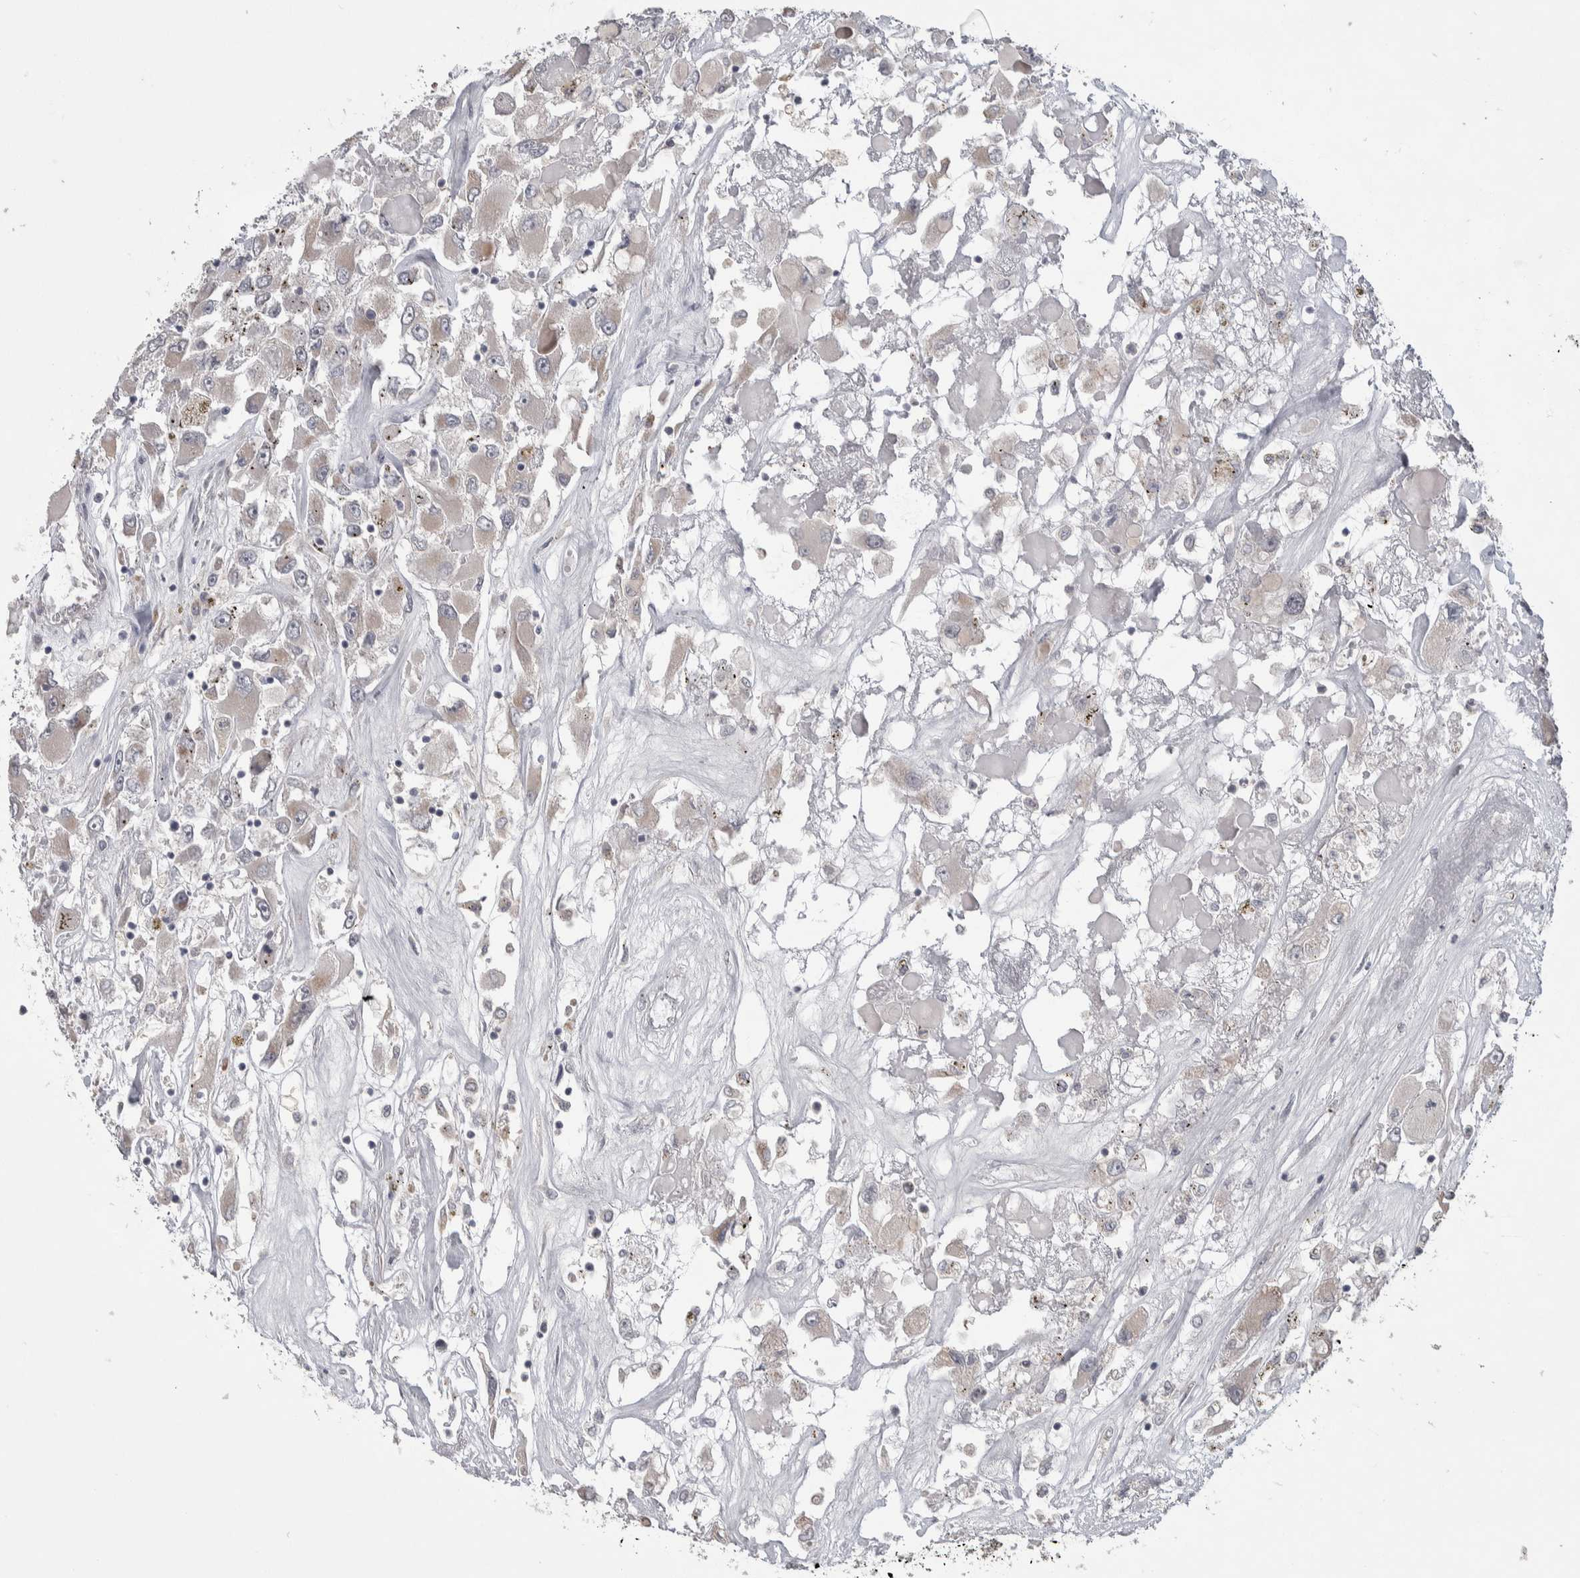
{"staining": {"intensity": "weak", "quantity": "<25%", "location": "cytoplasmic/membranous"}, "tissue": "renal cancer", "cell_type": "Tumor cells", "image_type": "cancer", "snomed": [{"axis": "morphology", "description": "Adenocarcinoma, NOS"}, {"axis": "topography", "description": "Kidney"}], "caption": "Tumor cells are negative for brown protein staining in renal cancer. (DAB IHC, high magnification).", "gene": "CUL2", "patient": {"sex": "female", "age": 52}}